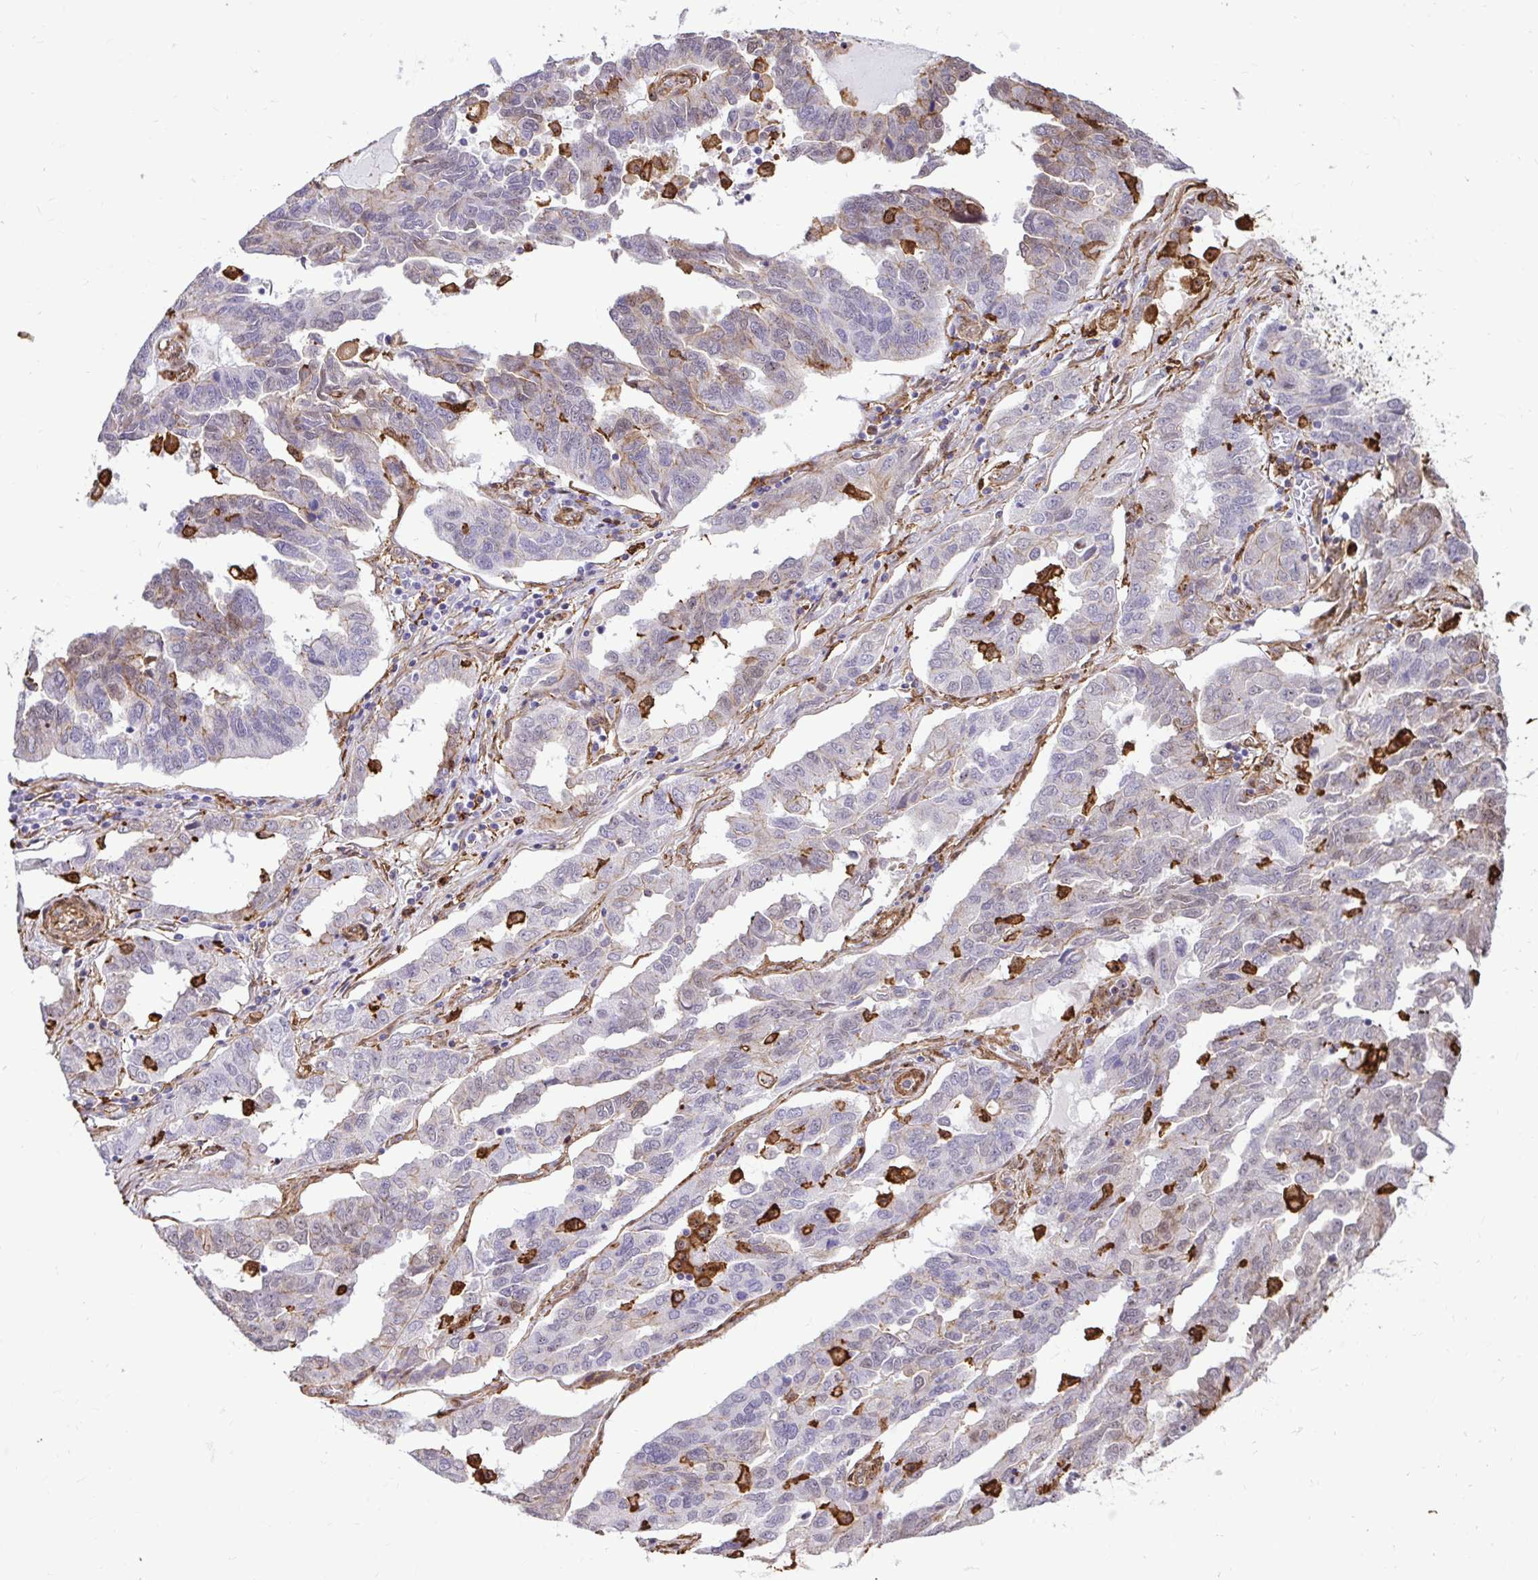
{"staining": {"intensity": "negative", "quantity": "none", "location": "none"}, "tissue": "ovarian cancer", "cell_type": "Tumor cells", "image_type": "cancer", "snomed": [{"axis": "morphology", "description": "Cystadenocarcinoma, serous, NOS"}, {"axis": "topography", "description": "Ovary"}], "caption": "This is an IHC micrograph of human ovarian serous cystadenocarcinoma. There is no staining in tumor cells.", "gene": "GSN", "patient": {"sex": "female", "age": 64}}